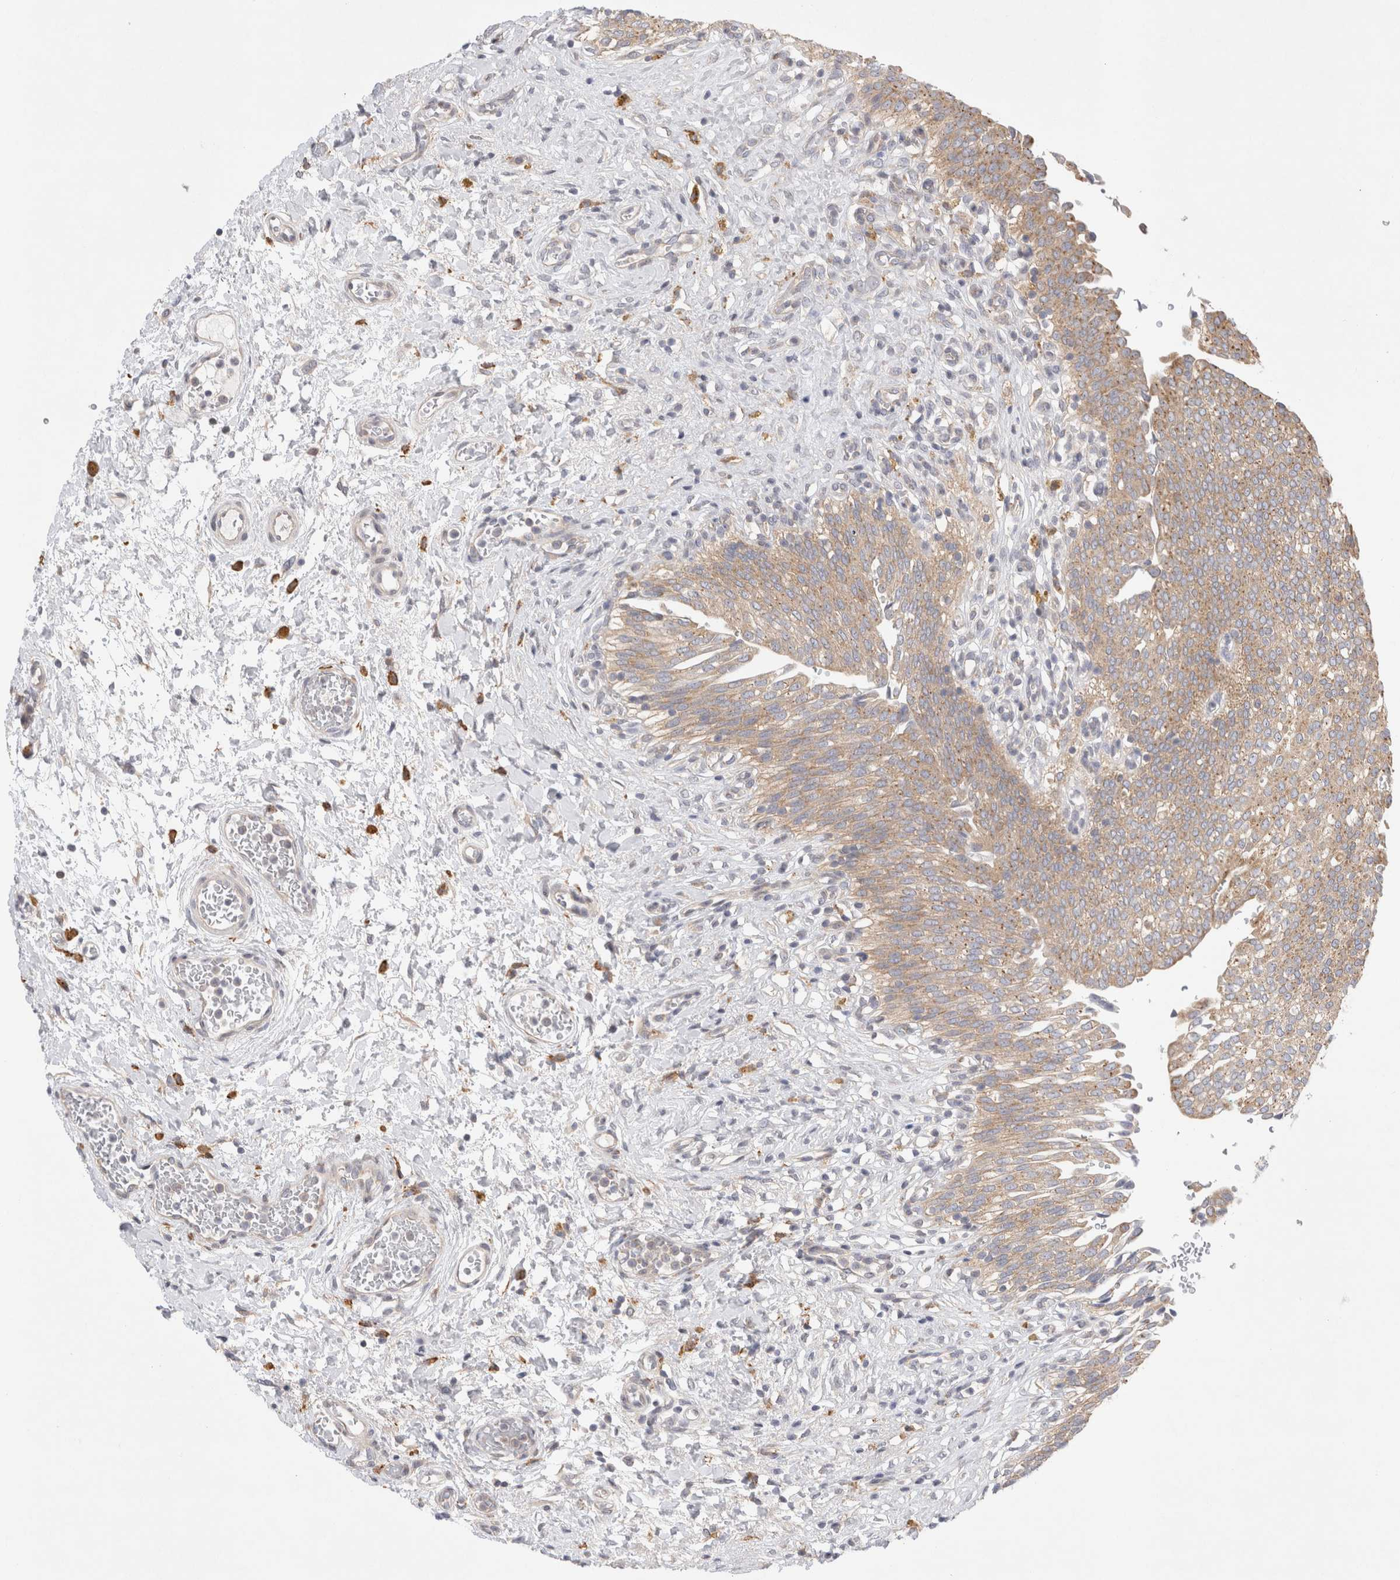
{"staining": {"intensity": "moderate", "quantity": ">75%", "location": "cytoplasmic/membranous"}, "tissue": "urinary bladder", "cell_type": "Urothelial cells", "image_type": "normal", "snomed": [{"axis": "morphology", "description": "Urothelial carcinoma, High grade"}, {"axis": "topography", "description": "Urinary bladder"}], "caption": "Urinary bladder stained for a protein (brown) reveals moderate cytoplasmic/membranous positive positivity in about >75% of urothelial cells.", "gene": "CDCA7L", "patient": {"sex": "male", "age": 46}}